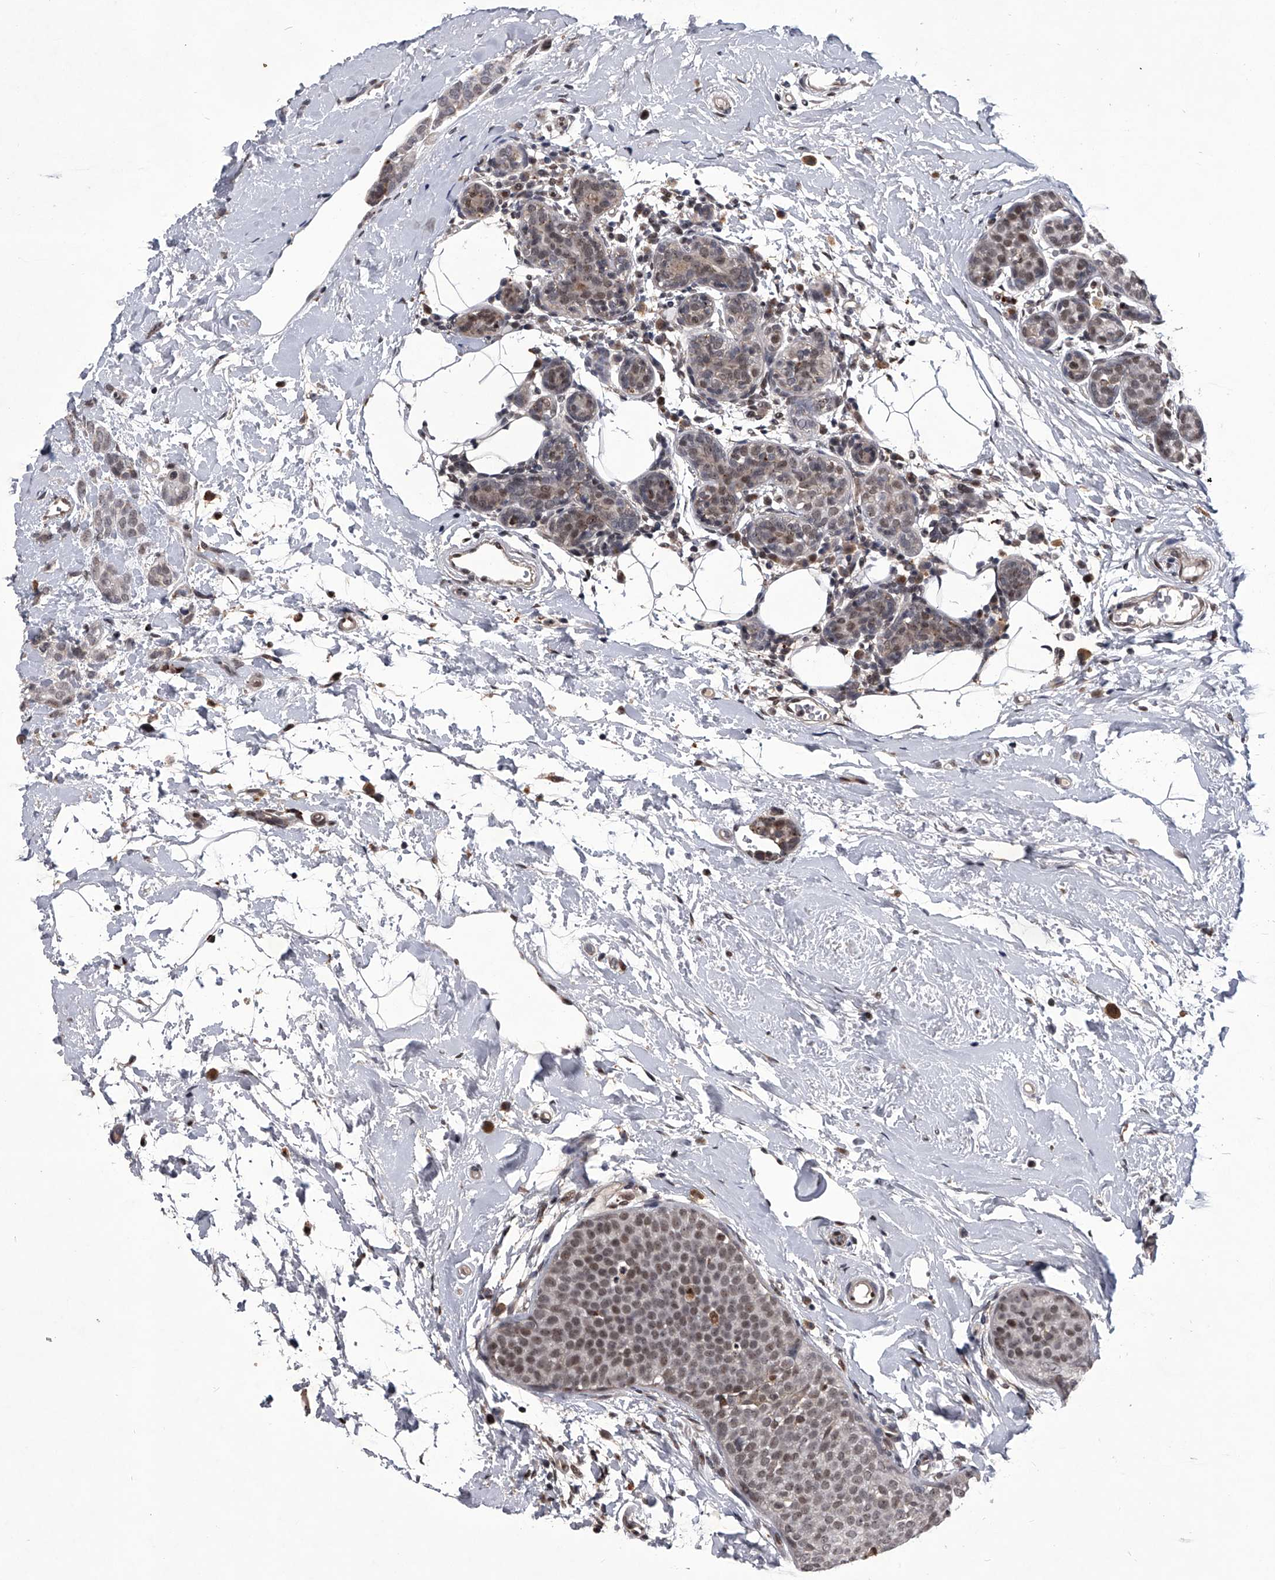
{"staining": {"intensity": "weak", "quantity": ">75%", "location": "nuclear"}, "tissue": "breast cancer", "cell_type": "Tumor cells", "image_type": "cancer", "snomed": [{"axis": "morphology", "description": "Lobular carcinoma, in situ"}, {"axis": "morphology", "description": "Lobular carcinoma"}, {"axis": "topography", "description": "Breast"}], "caption": "Immunohistochemistry (IHC) of breast lobular carcinoma in situ shows low levels of weak nuclear staining in about >75% of tumor cells.", "gene": "CMTR1", "patient": {"sex": "female", "age": 41}}